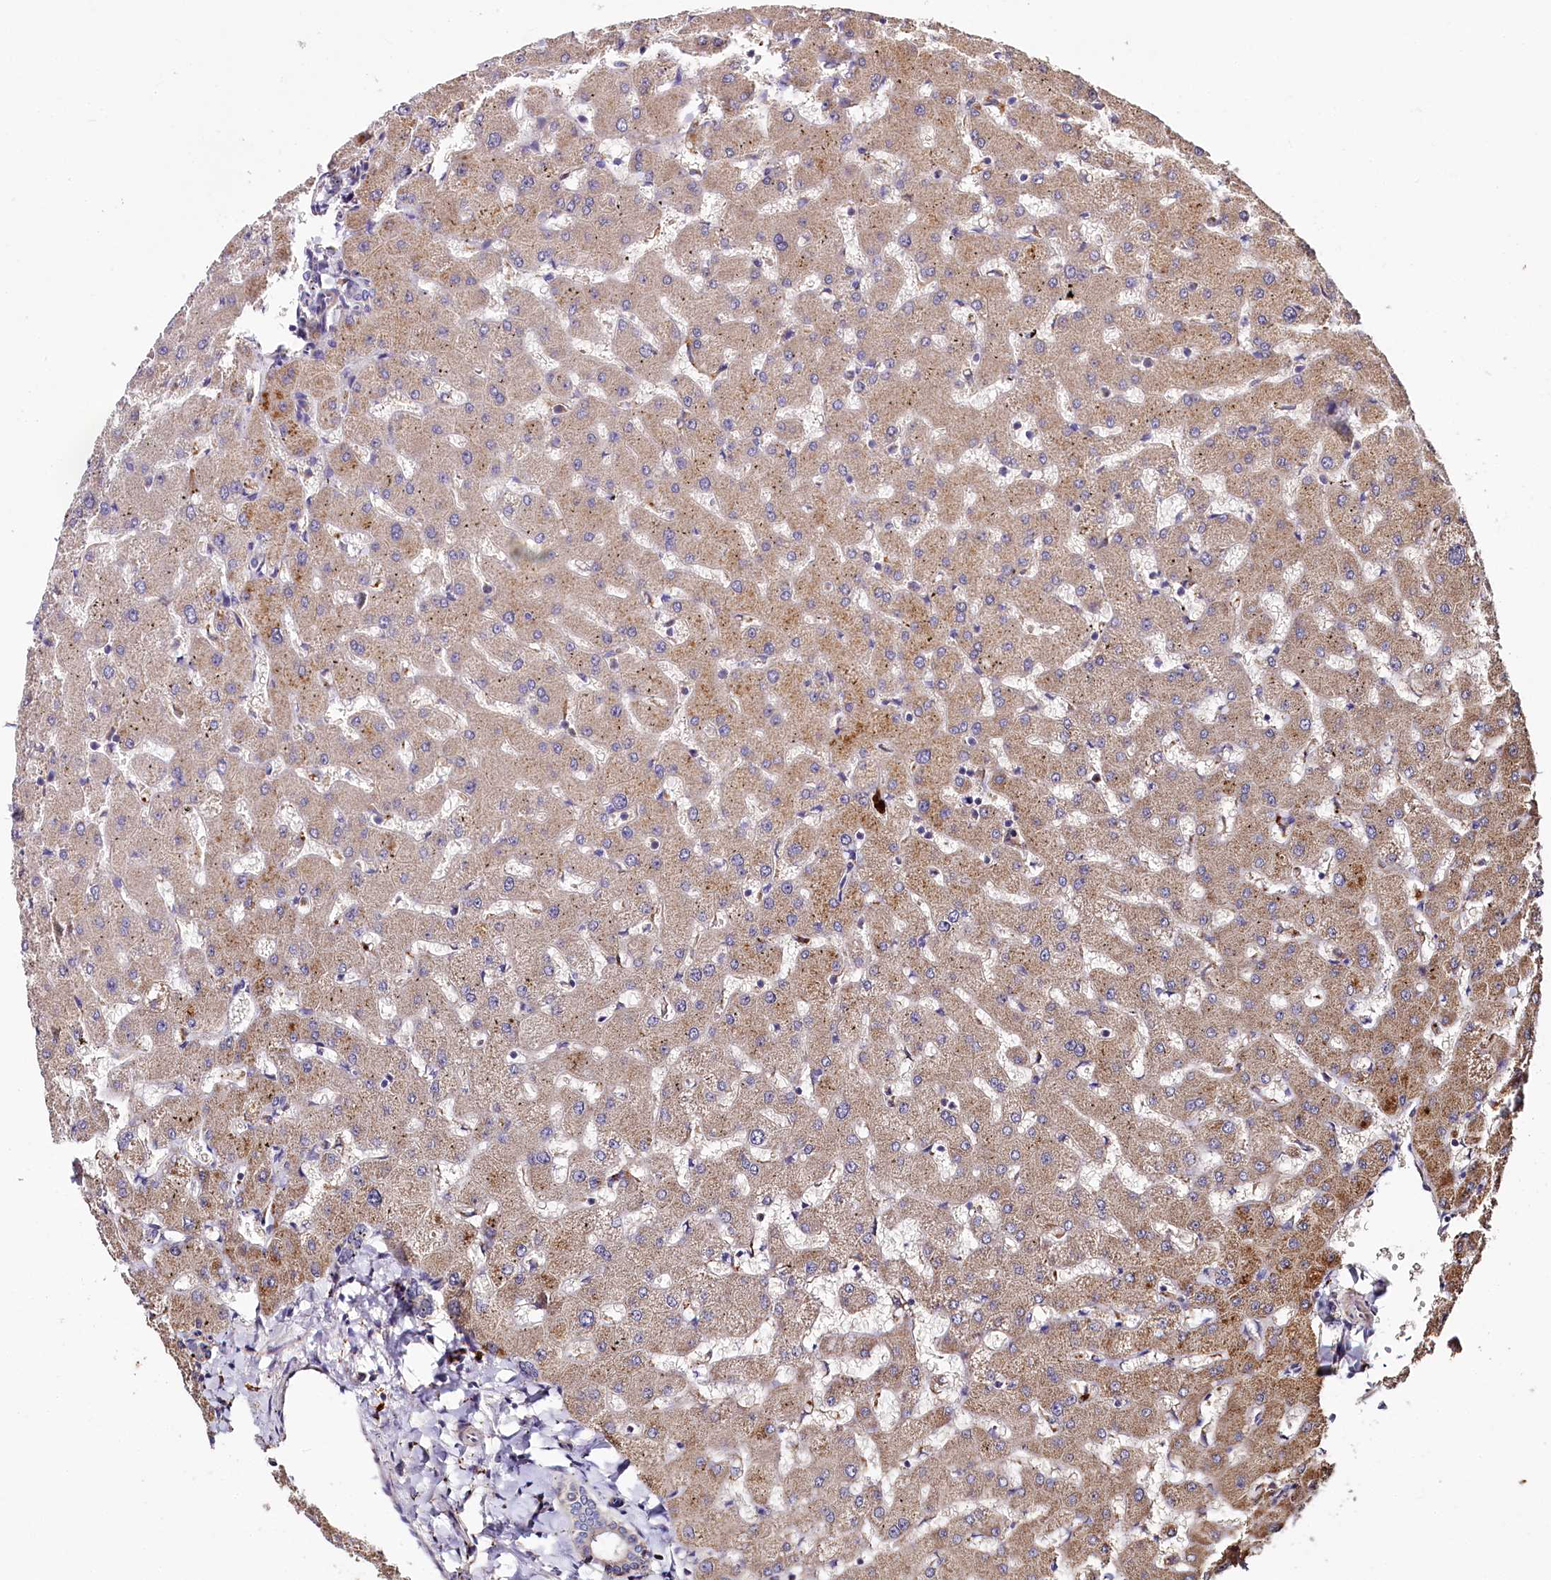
{"staining": {"intensity": "negative", "quantity": "none", "location": "none"}, "tissue": "liver", "cell_type": "Cholangiocytes", "image_type": "normal", "snomed": [{"axis": "morphology", "description": "Normal tissue, NOS"}, {"axis": "topography", "description": "Liver"}], "caption": "Photomicrograph shows no significant protein positivity in cholangiocytes of unremarkable liver.", "gene": "SPRYD3", "patient": {"sex": "female", "age": 63}}